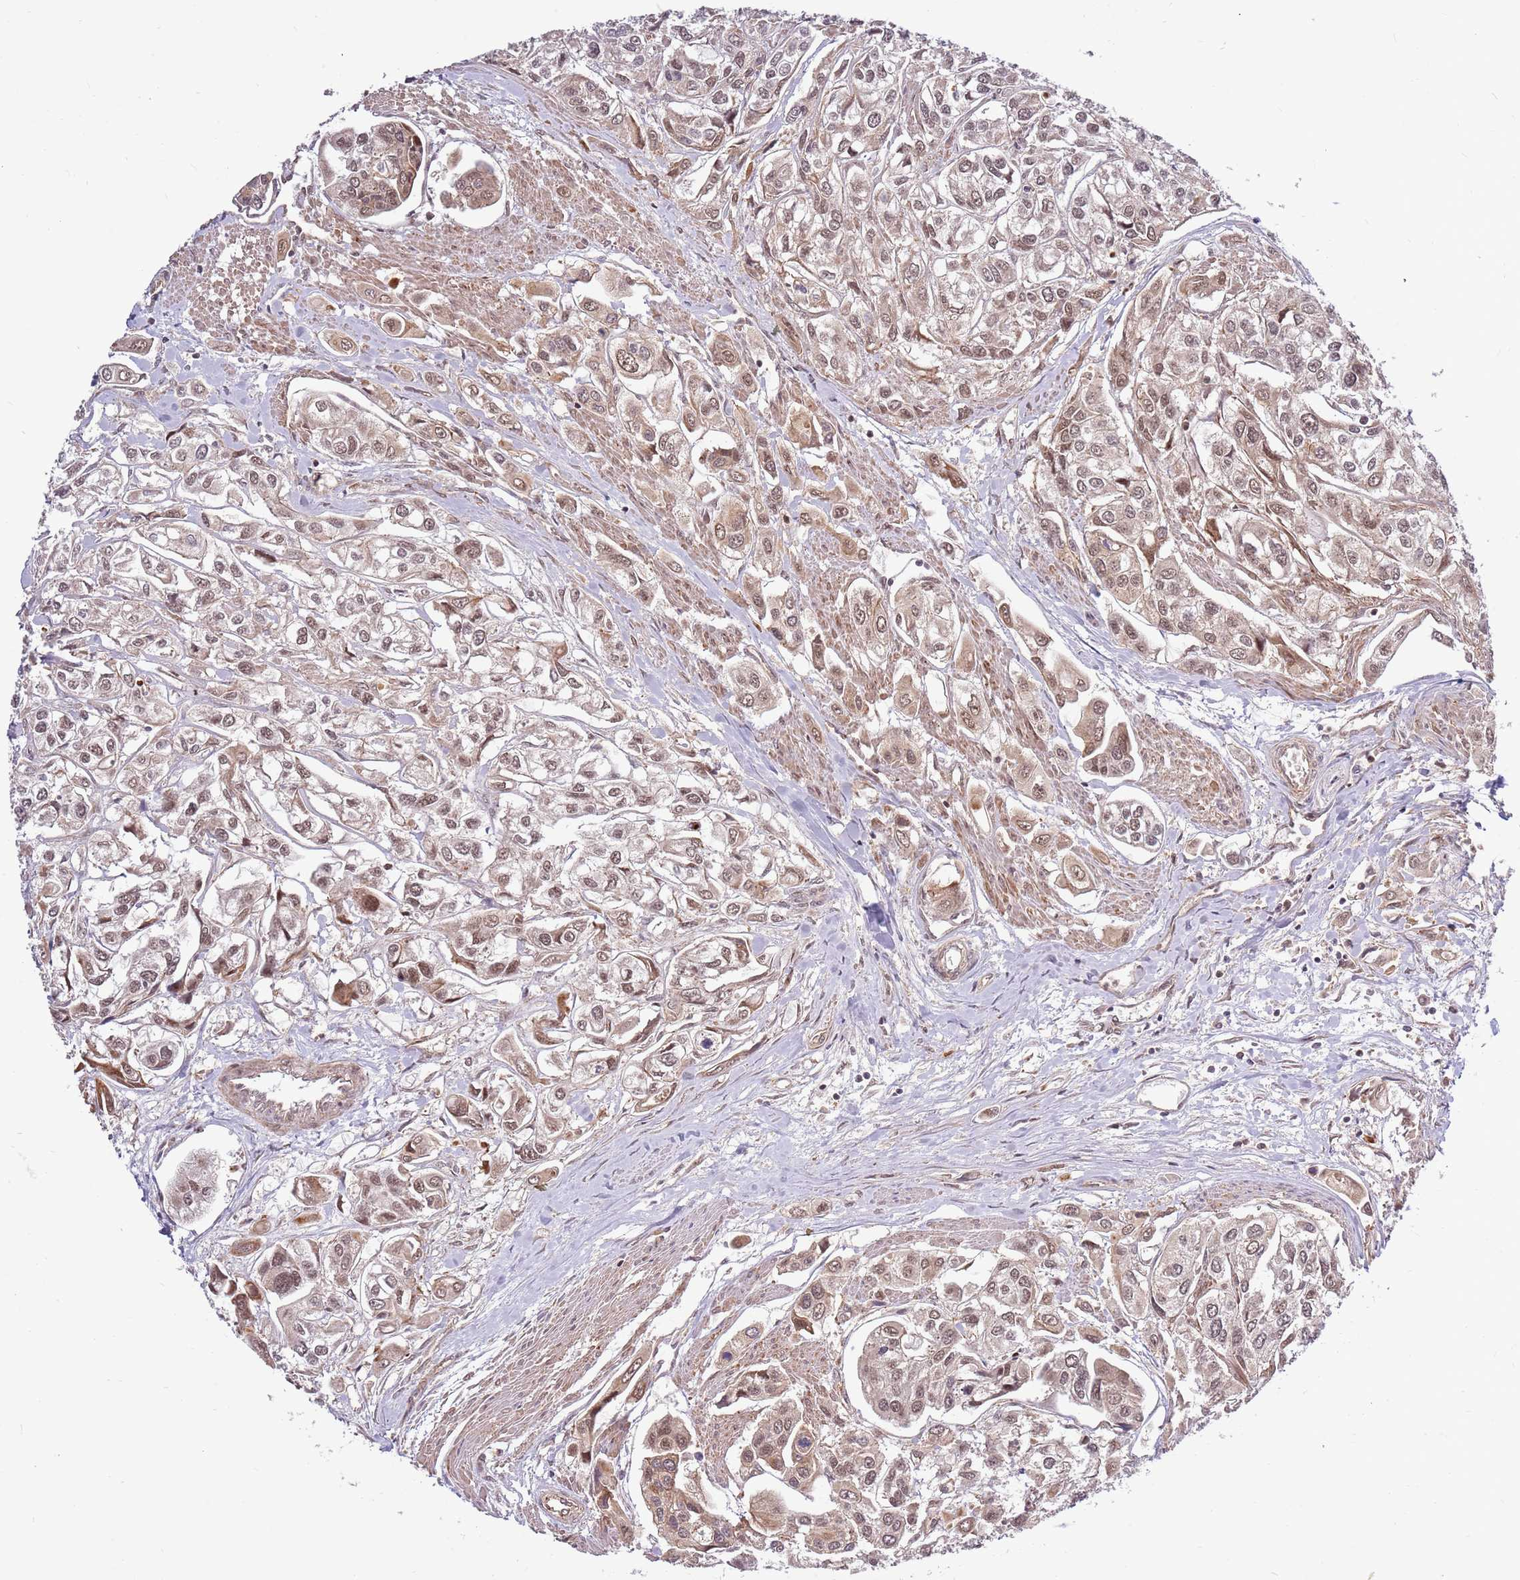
{"staining": {"intensity": "moderate", "quantity": ">75%", "location": "cytoplasmic/membranous,nuclear"}, "tissue": "urothelial cancer", "cell_type": "Tumor cells", "image_type": "cancer", "snomed": [{"axis": "morphology", "description": "Urothelial carcinoma, High grade"}, {"axis": "topography", "description": "Urinary bladder"}], "caption": "Immunohistochemical staining of urothelial cancer exhibits medium levels of moderate cytoplasmic/membranous and nuclear staining in approximately >75% of tumor cells. (Stains: DAB (3,3'-diaminobenzidine) in brown, nuclei in blue, Microscopy: brightfield microscopy at high magnification).", "gene": "HAUS3", "patient": {"sex": "male", "age": 67}}